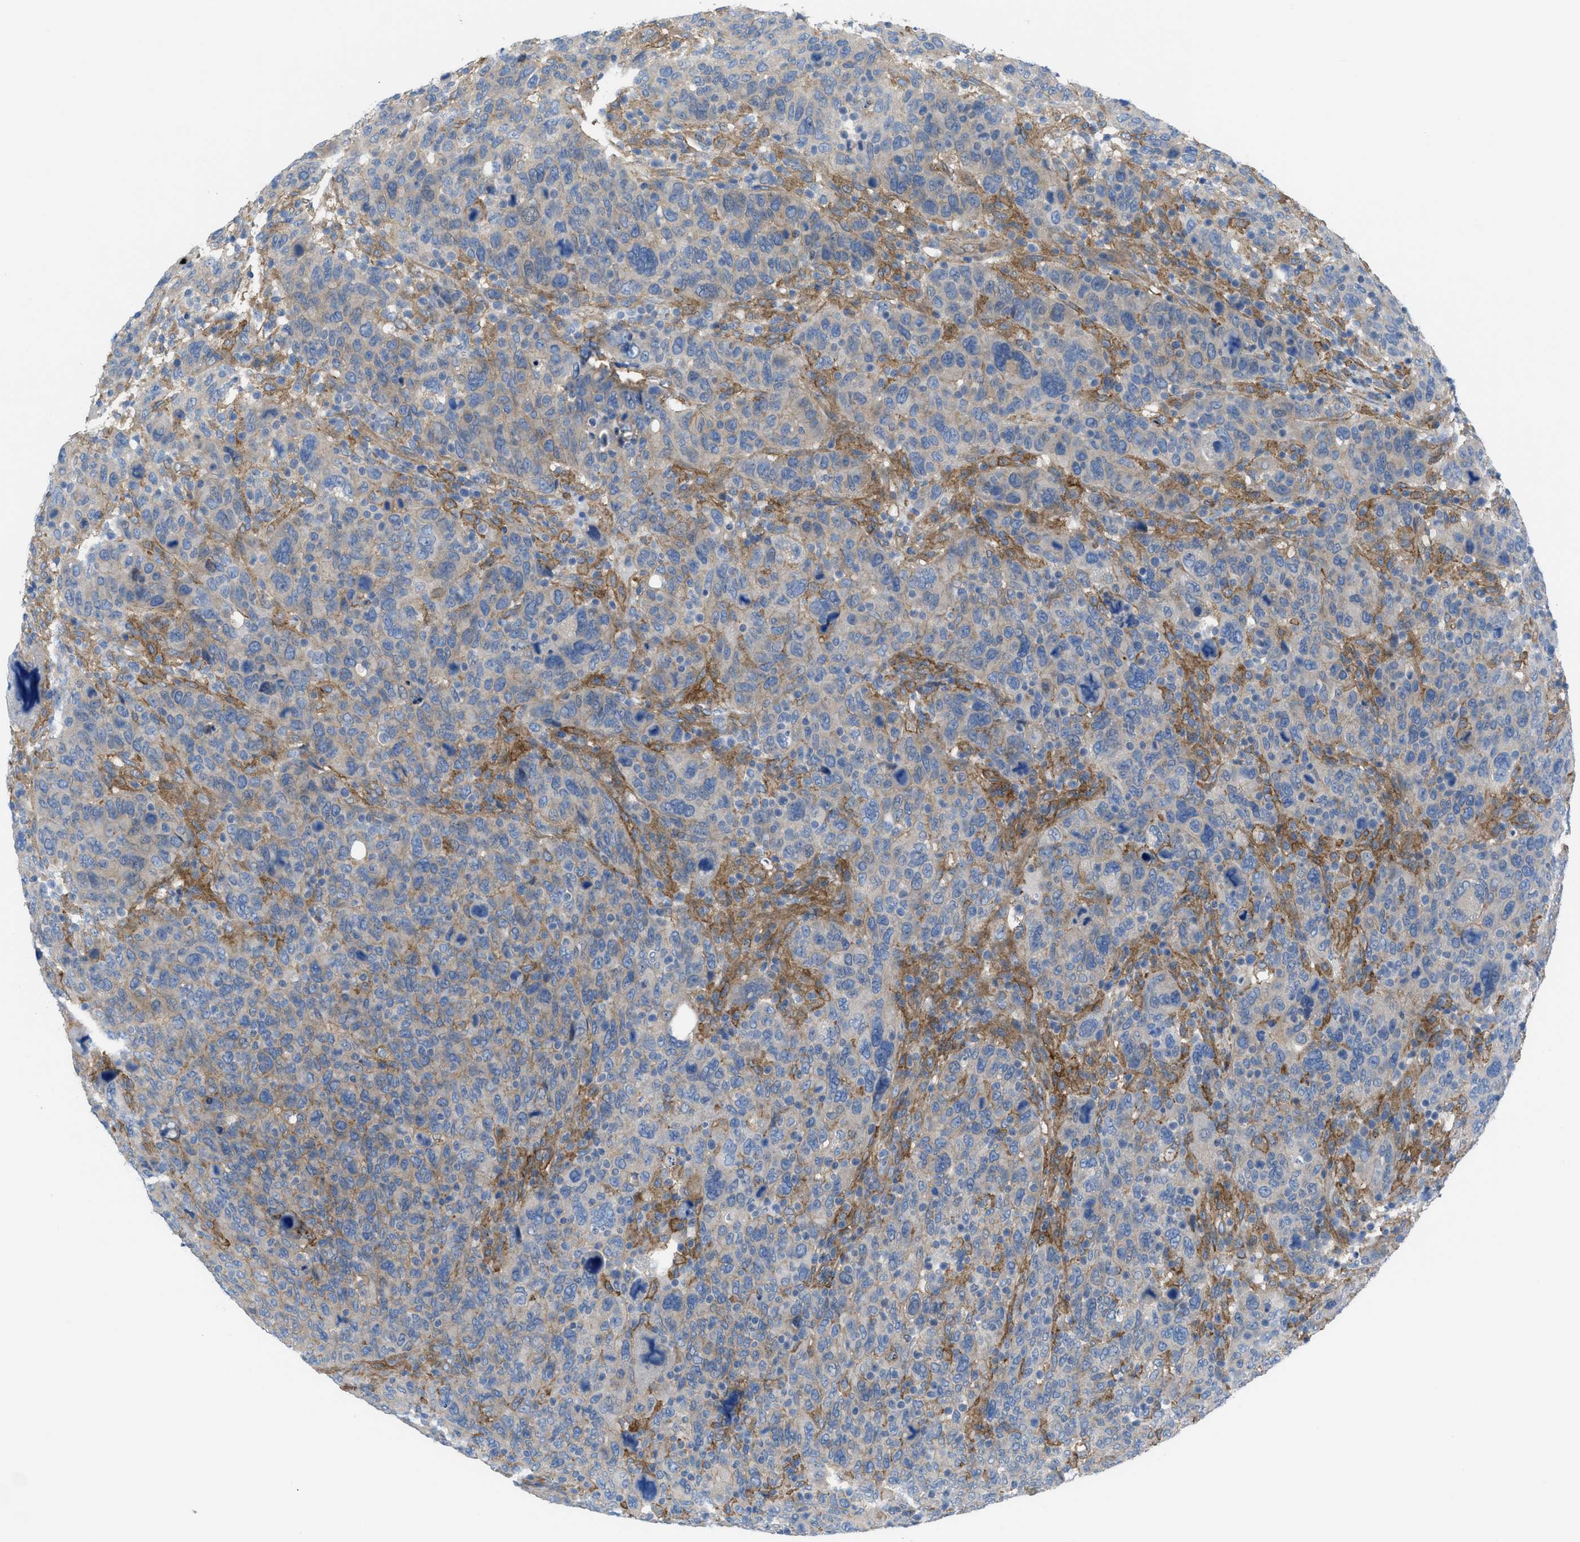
{"staining": {"intensity": "negative", "quantity": "none", "location": "none"}, "tissue": "breast cancer", "cell_type": "Tumor cells", "image_type": "cancer", "snomed": [{"axis": "morphology", "description": "Duct carcinoma"}, {"axis": "topography", "description": "Breast"}], "caption": "Tumor cells are negative for brown protein staining in breast cancer (invasive ductal carcinoma).", "gene": "EGFR", "patient": {"sex": "female", "age": 37}}